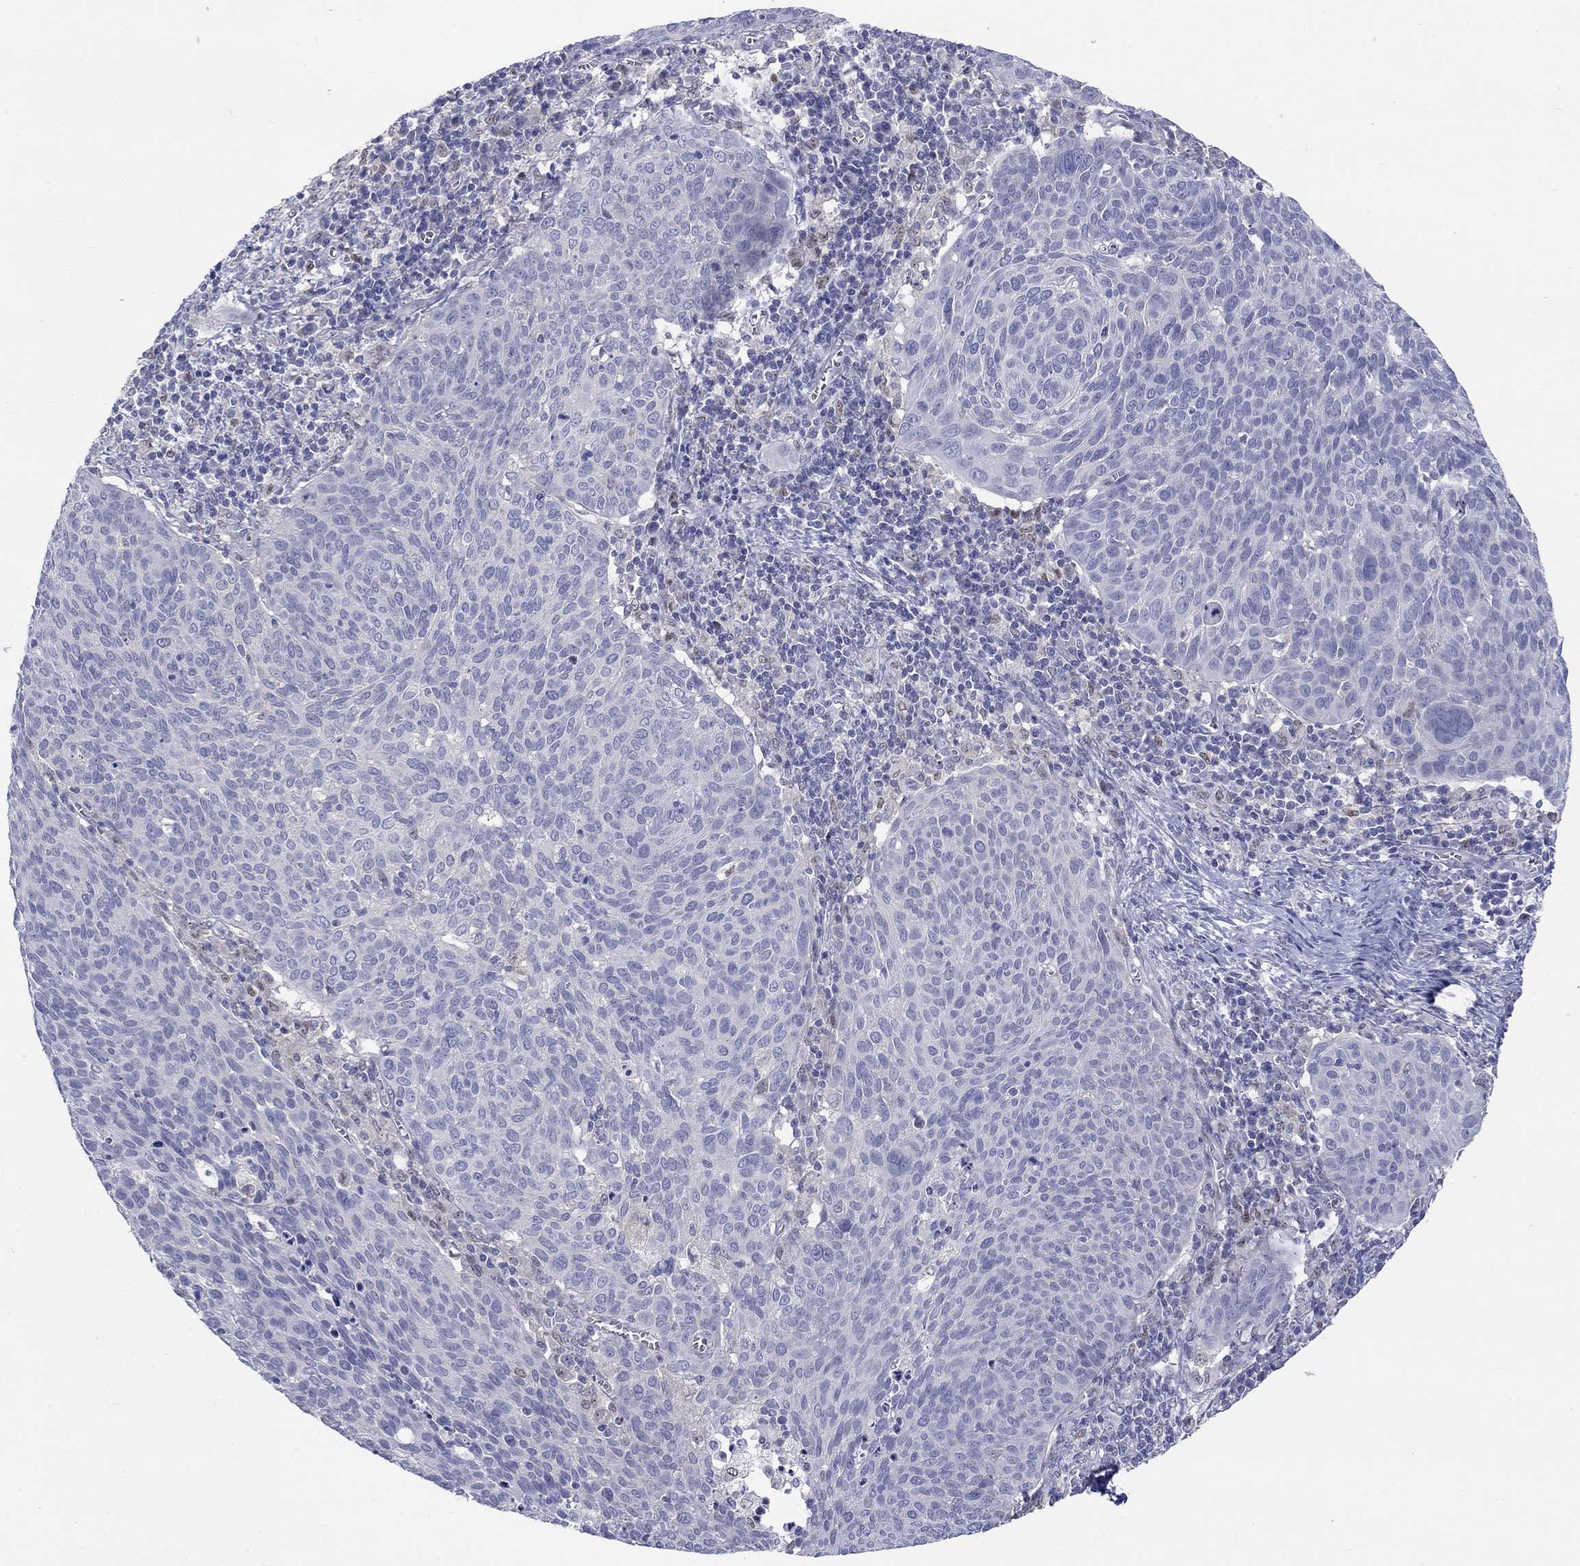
{"staining": {"intensity": "negative", "quantity": "none", "location": "none"}, "tissue": "cervical cancer", "cell_type": "Tumor cells", "image_type": "cancer", "snomed": [{"axis": "morphology", "description": "Squamous cell carcinoma, NOS"}, {"axis": "topography", "description": "Cervix"}], "caption": "Image shows no protein positivity in tumor cells of cervical cancer tissue.", "gene": "EGFLAM", "patient": {"sex": "female", "age": 39}}